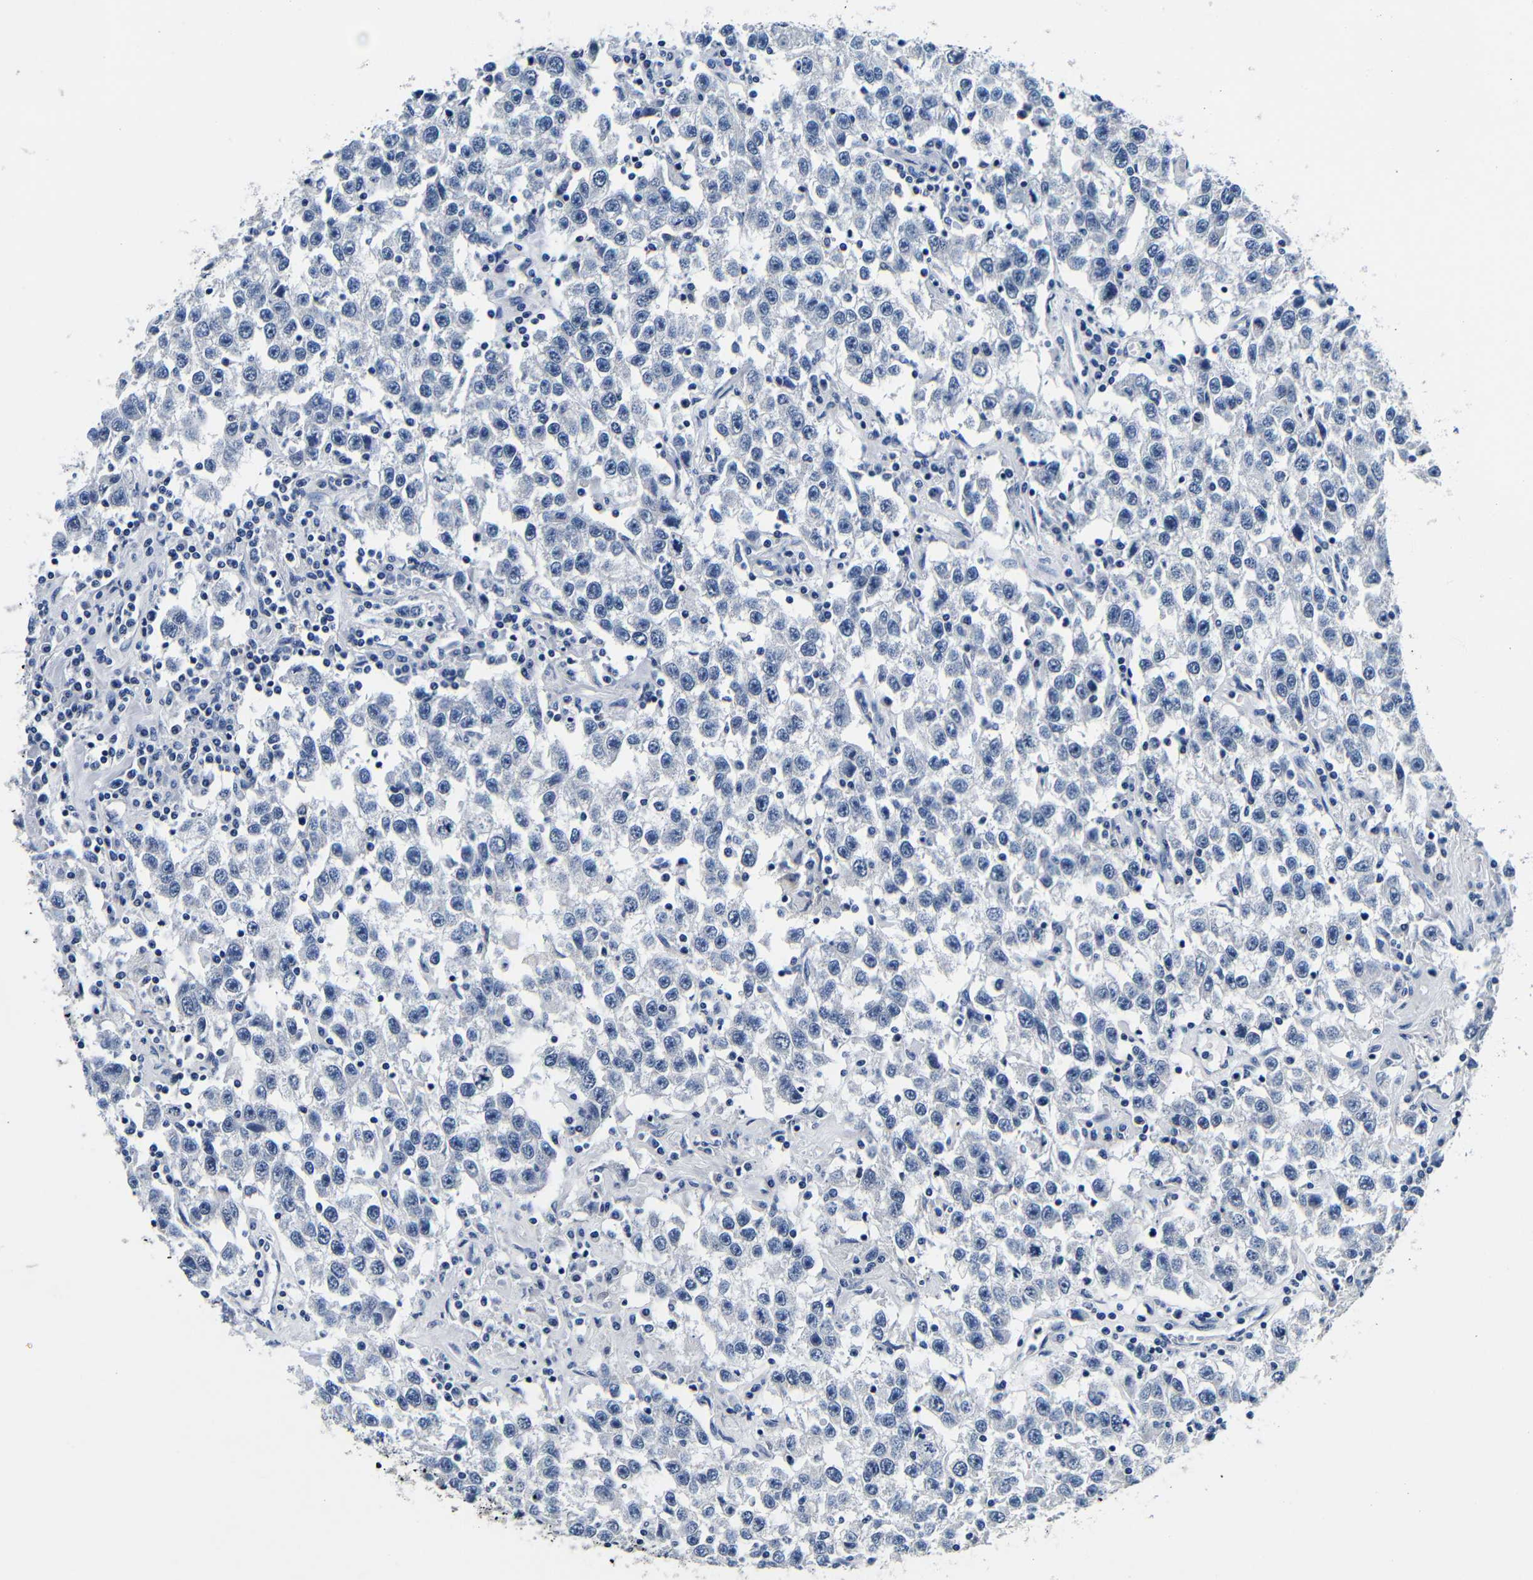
{"staining": {"intensity": "negative", "quantity": "none", "location": "none"}, "tissue": "testis cancer", "cell_type": "Tumor cells", "image_type": "cancer", "snomed": [{"axis": "morphology", "description": "Seminoma, NOS"}, {"axis": "topography", "description": "Testis"}], "caption": "High magnification brightfield microscopy of seminoma (testis) stained with DAB (3,3'-diaminobenzidine) (brown) and counterstained with hematoxylin (blue): tumor cells show no significant staining.", "gene": "GP1BA", "patient": {"sex": "male", "age": 41}}